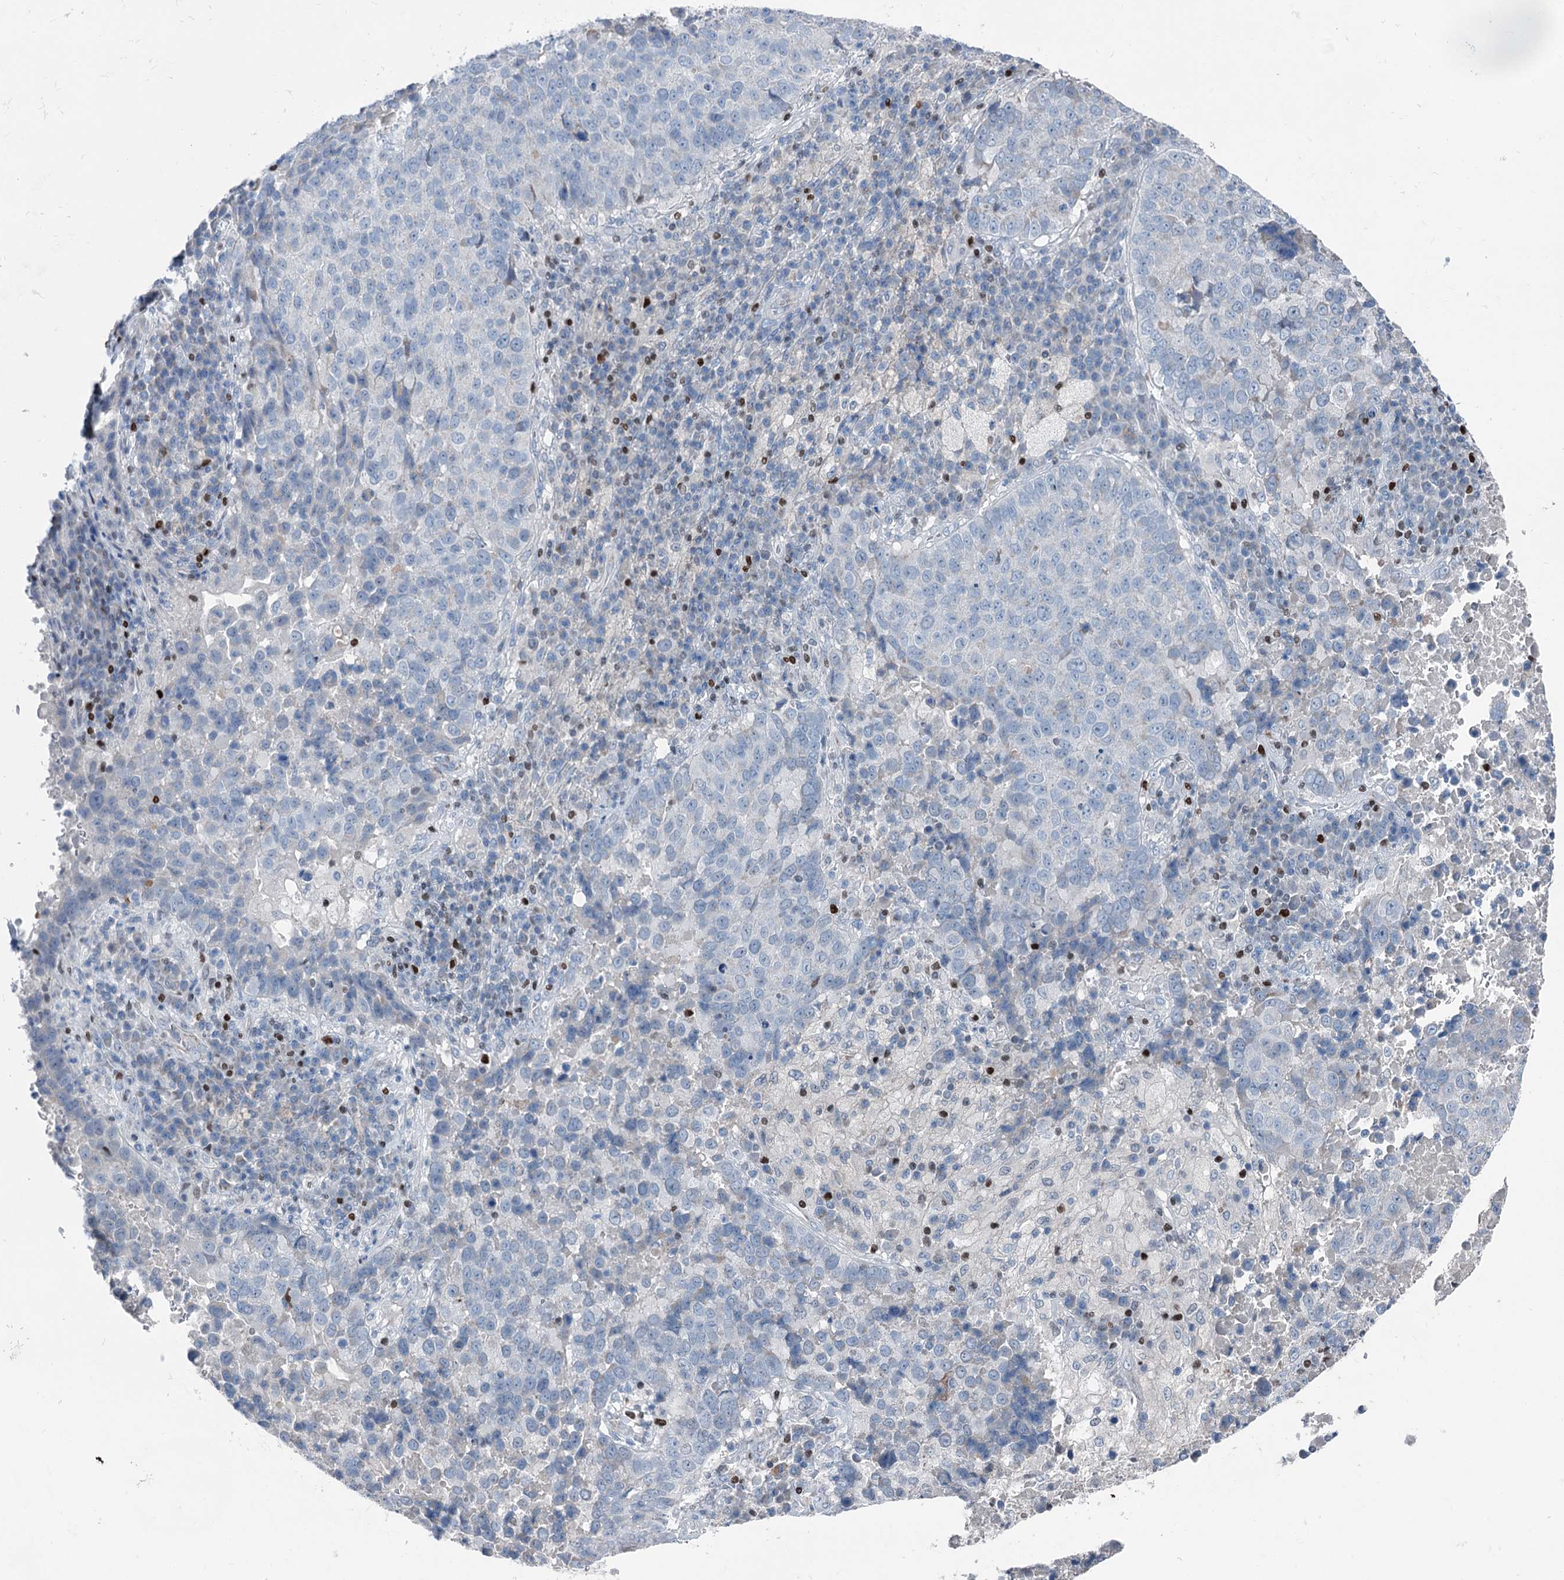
{"staining": {"intensity": "negative", "quantity": "none", "location": "none"}, "tissue": "lung cancer", "cell_type": "Tumor cells", "image_type": "cancer", "snomed": [{"axis": "morphology", "description": "Squamous cell carcinoma, NOS"}, {"axis": "topography", "description": "Lung"}], "caption": "Immunohistochemistry photomicrograph of human lung squamous cell carcinoma stained for a protein (brown), which demonstrates no positivity in tumor cells. The staining is performed using DAB brown chromogen with nuclei counter-stained in using hematoxylin.", "gene": "ELP4", "patient": {"sex": "male", "age": 73}}